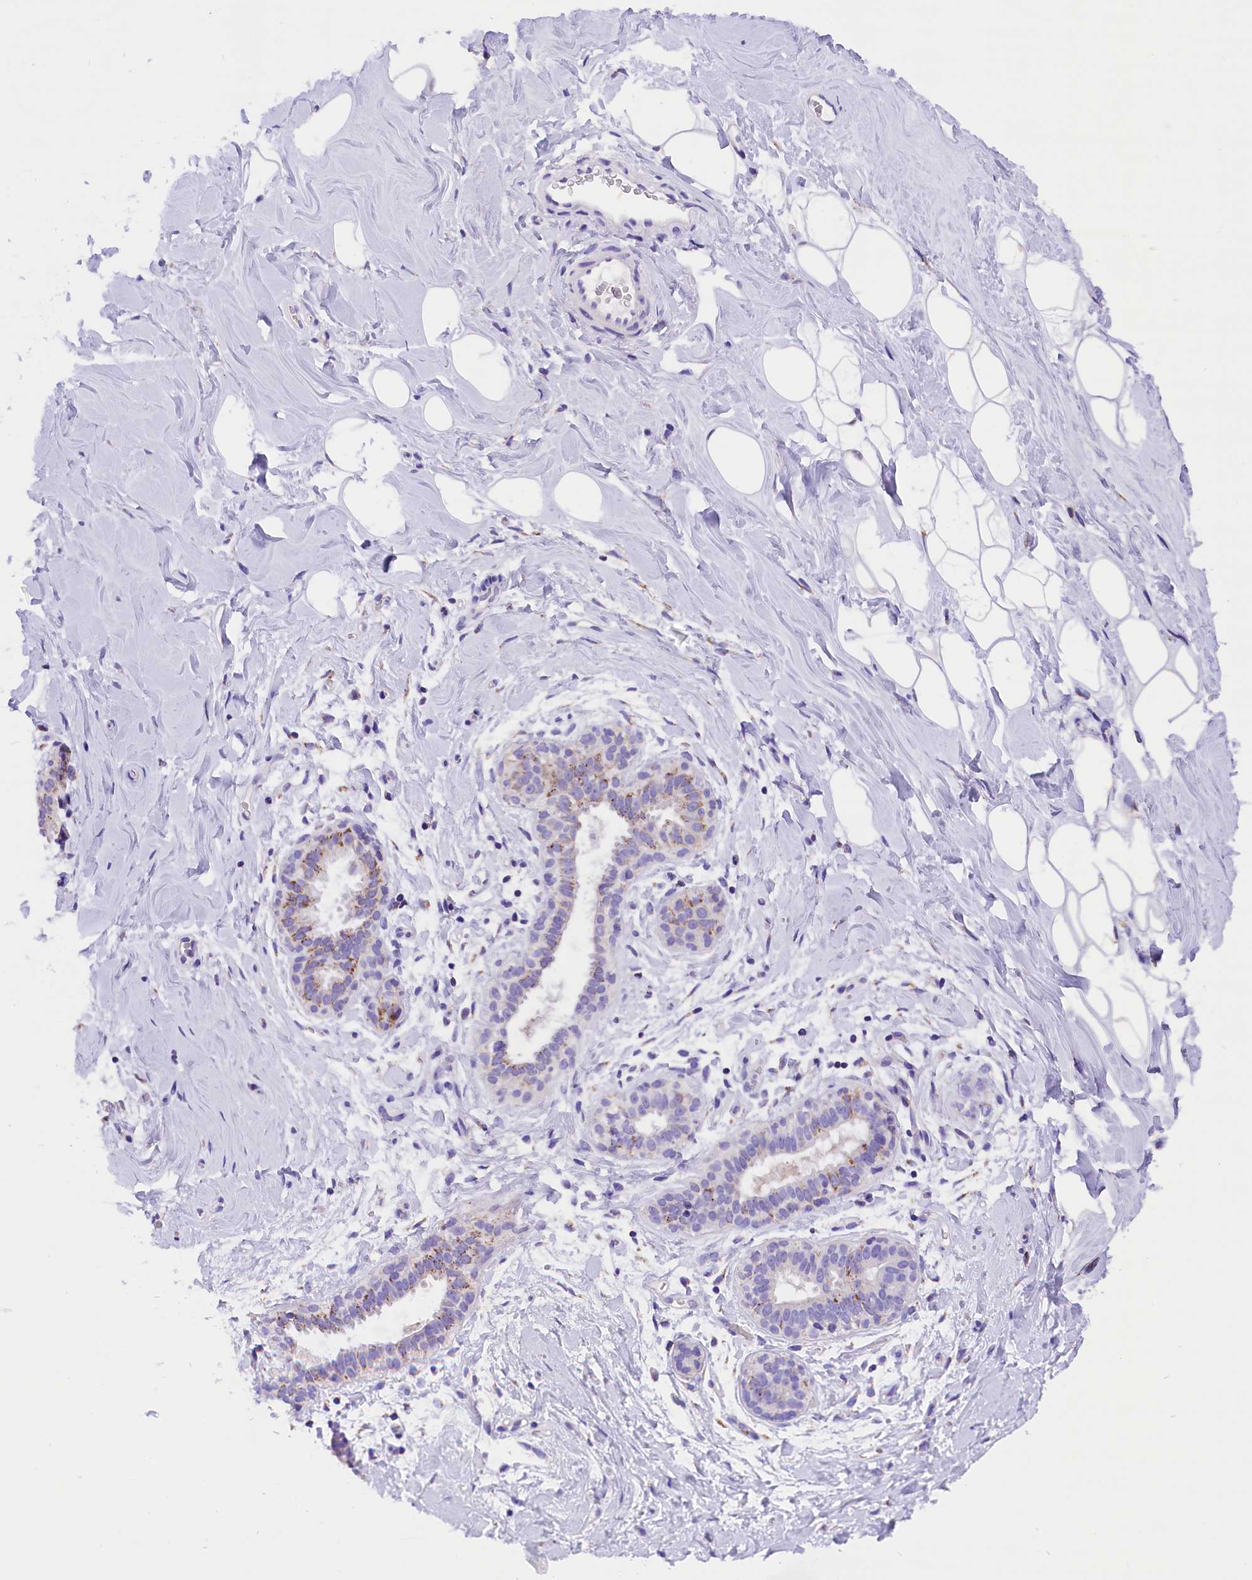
{"staining": {"intensity": "negative", "quantity": "none", "location": "none"}, "tissue": "adipose tissue", "cell_type": "Adipocytes", "image_type": "normal", "snomed": [{"axis": "morphology", "description": "Normal tissue, NOS"}, {"axis": "topography", "description": "Breast"}], "caption": "The immunohistochemistry (IHC) photomicrograph has no significant expression in adipocytes of adipose tissue.", "gene": "ABAT", "patient": {"sex": "female", "age": 26}}